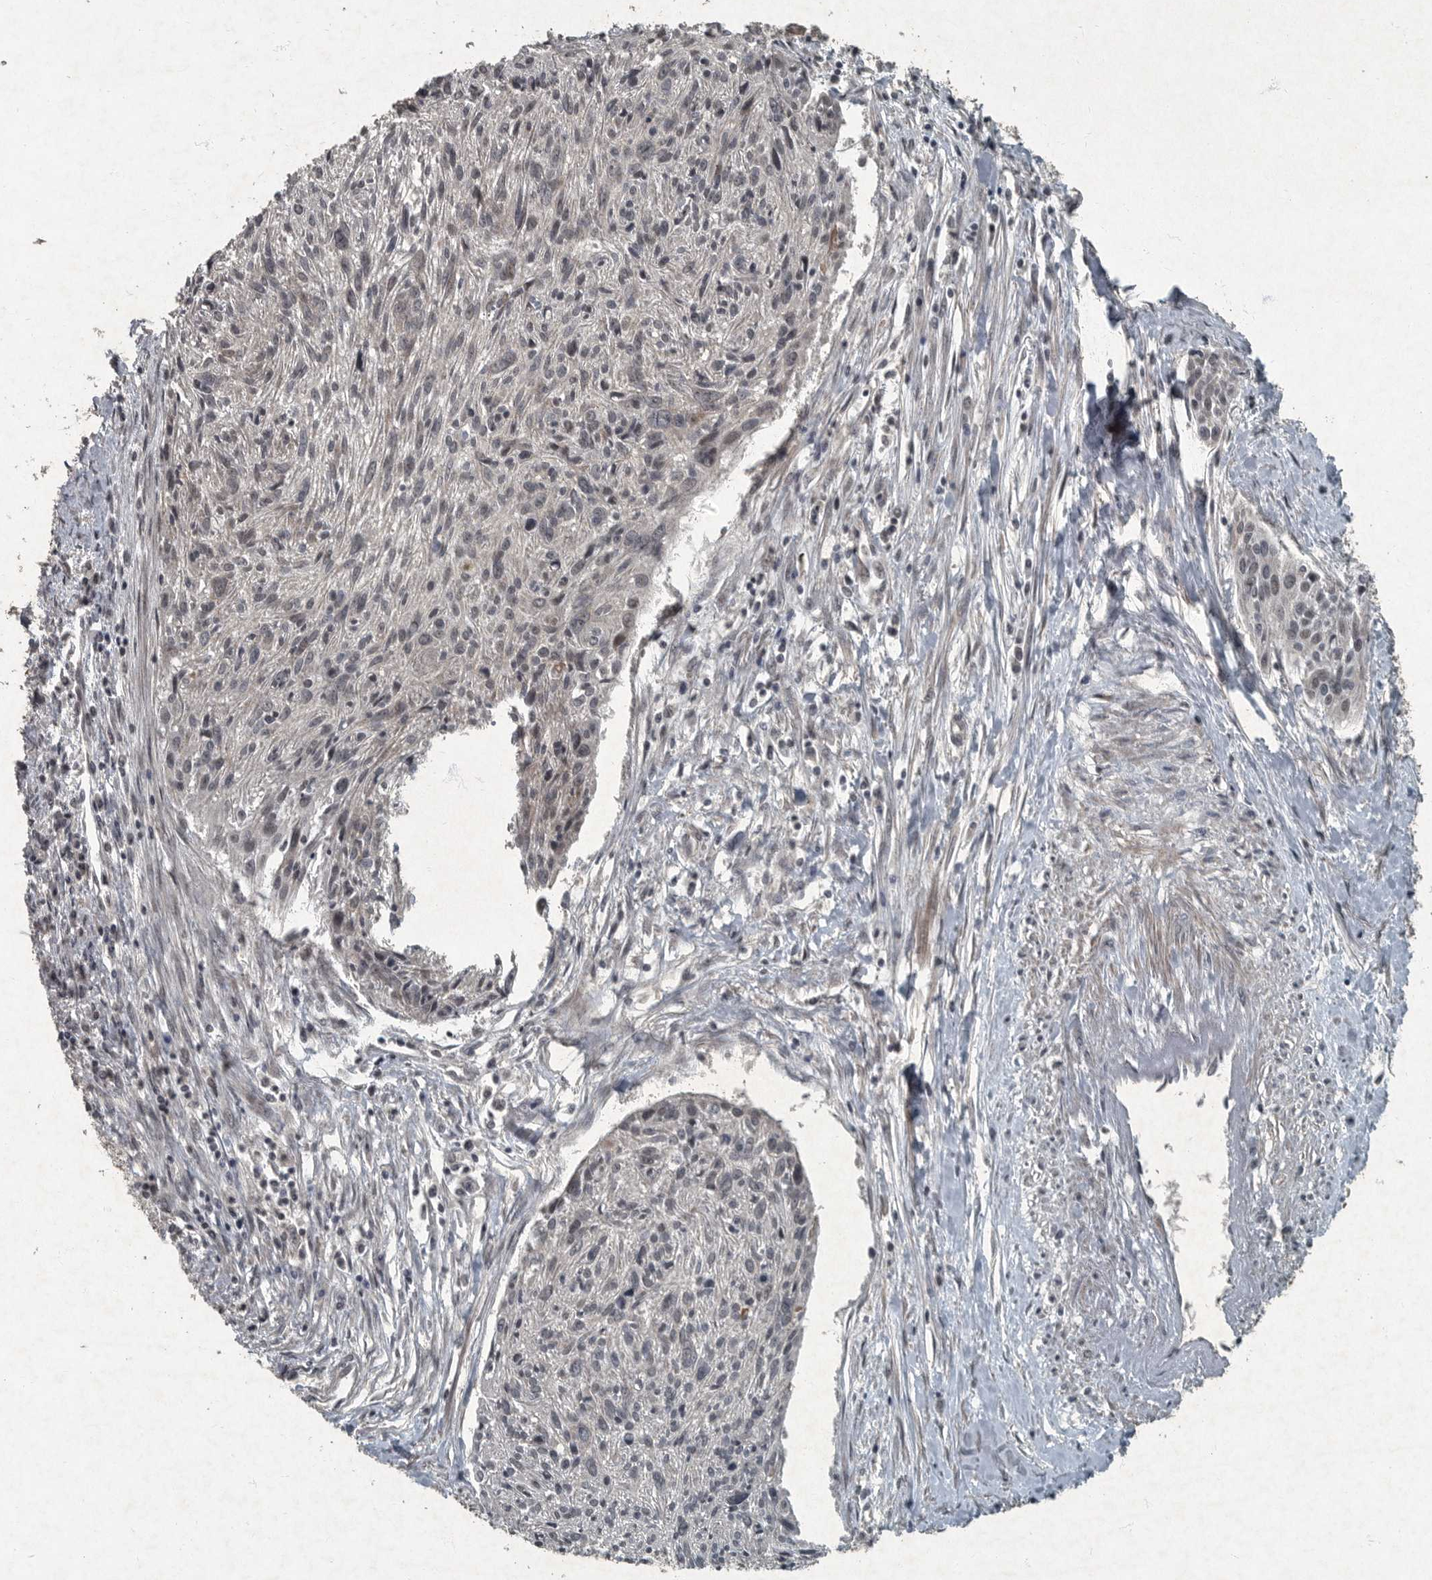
{"staining": {"intensity": "weak", "quantity": "<25%", "location": "nuclear"}, "tissue": "cervical cancer", "cell_type": "Tumor cells", "image_type": "cancer", "snomed": [{"axis": "morphology", "description": "Squamous cell carcinoma, NOS"}, {"axis": "topography", "description": "Cervix"}], "caption": "Immunohistochemical staining of cervical cancer (squamous cell carcinoma) demonstrates no significant staining in tumor cells.", "gene": "FOXO1", "patient": {"sex": "female", "age": 51}}